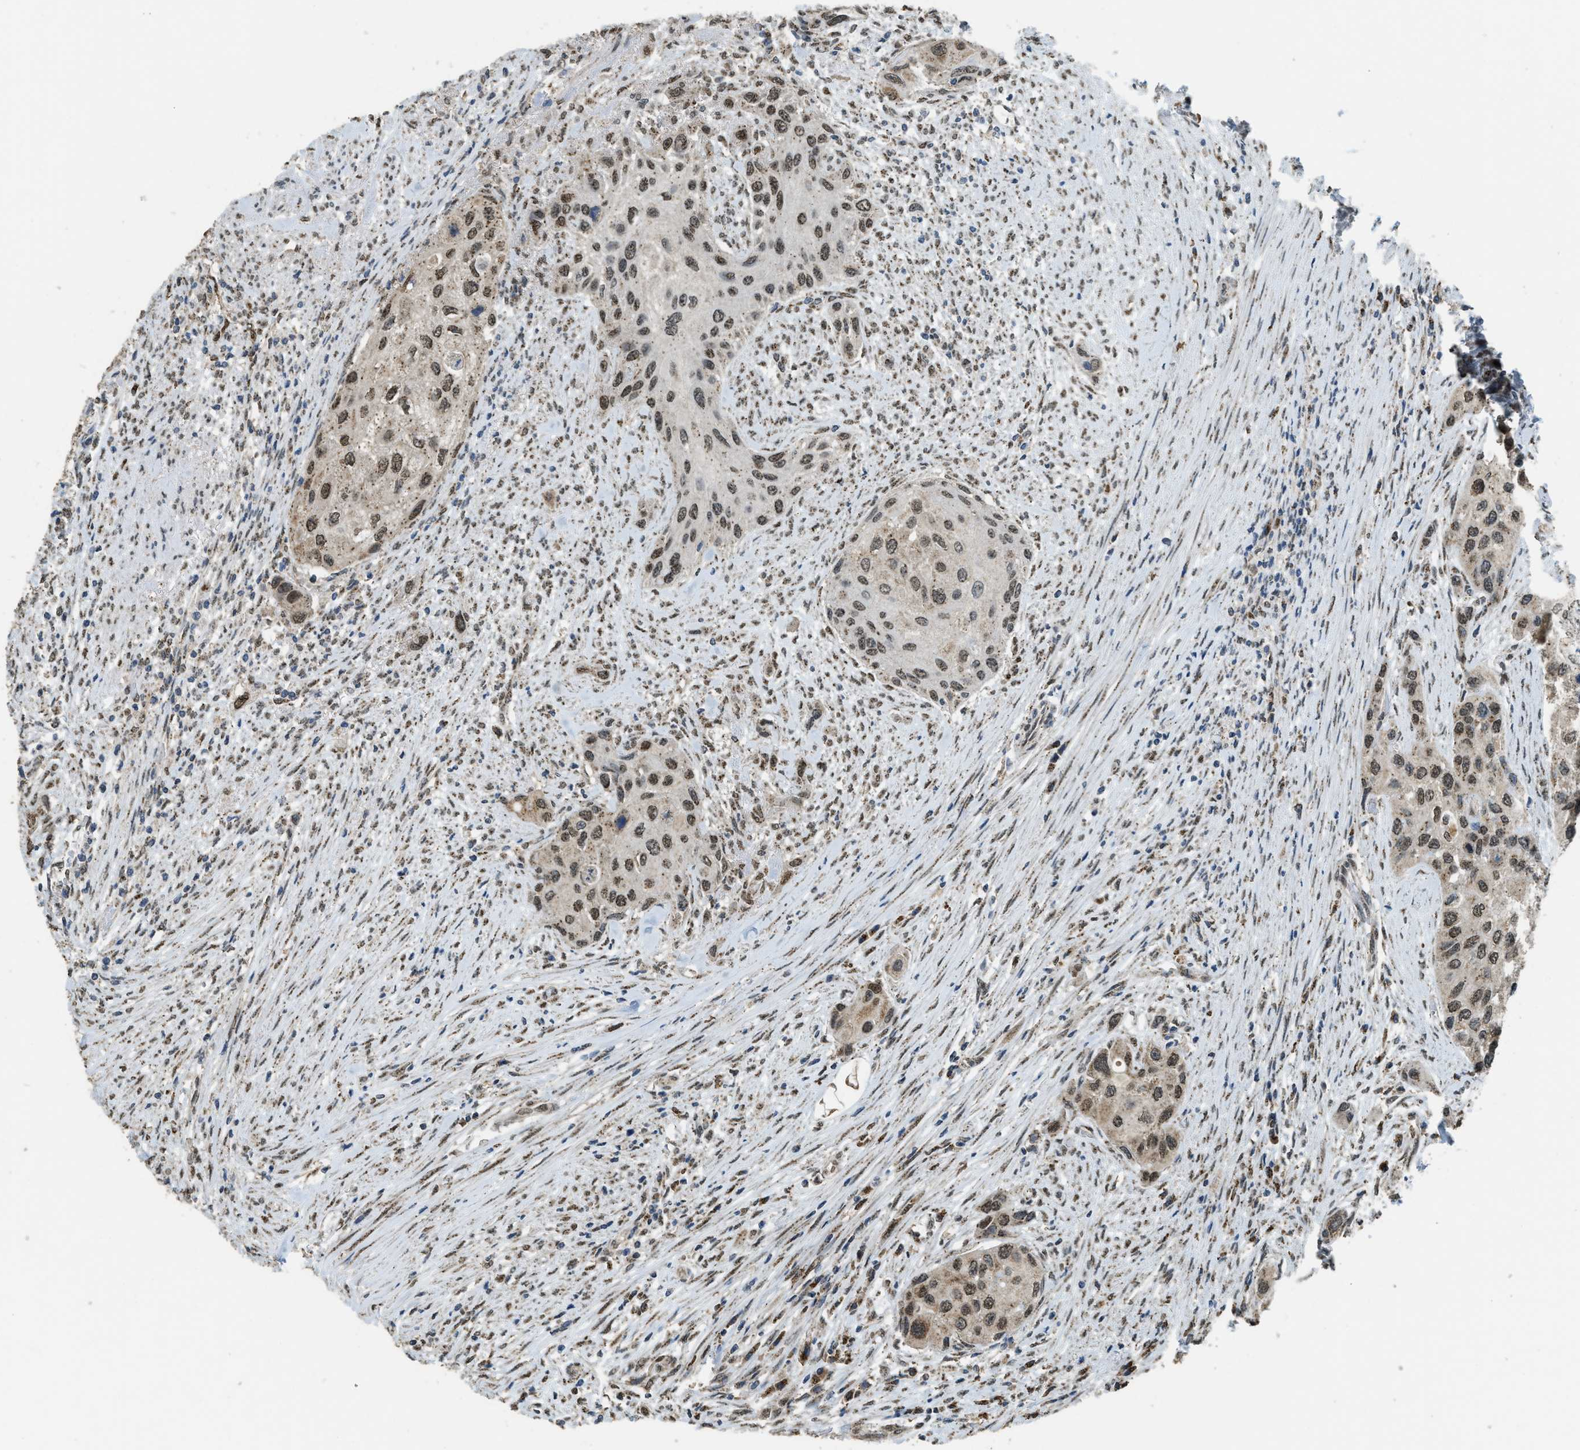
{"staining": {"intensity": "moderate", "quantity": ">75%", "location": "cytoplasmic/membranous,nuclear"}, "tissue": "urothelial cancer", "cell_type": "Tumor cells", "image_type": "cancer", "snomed": [{"axis": "morphology", "description": "Urothelial carcinoma, High grade"}, {"axis": "topography", "description": "Urinary bladder"}], "caption": "Moderate cytoplasmic/membranous and nuclear protein expression is seen in approximately >75% of tumor cells in urothelial carcinoma (high-grade). (Stains: DAB in brown, nuclei in blue, Microscopy: brightfield microscopy at high magnification).", "gene": "IPO7", "patient": {"sex": "female", "age": 56}}